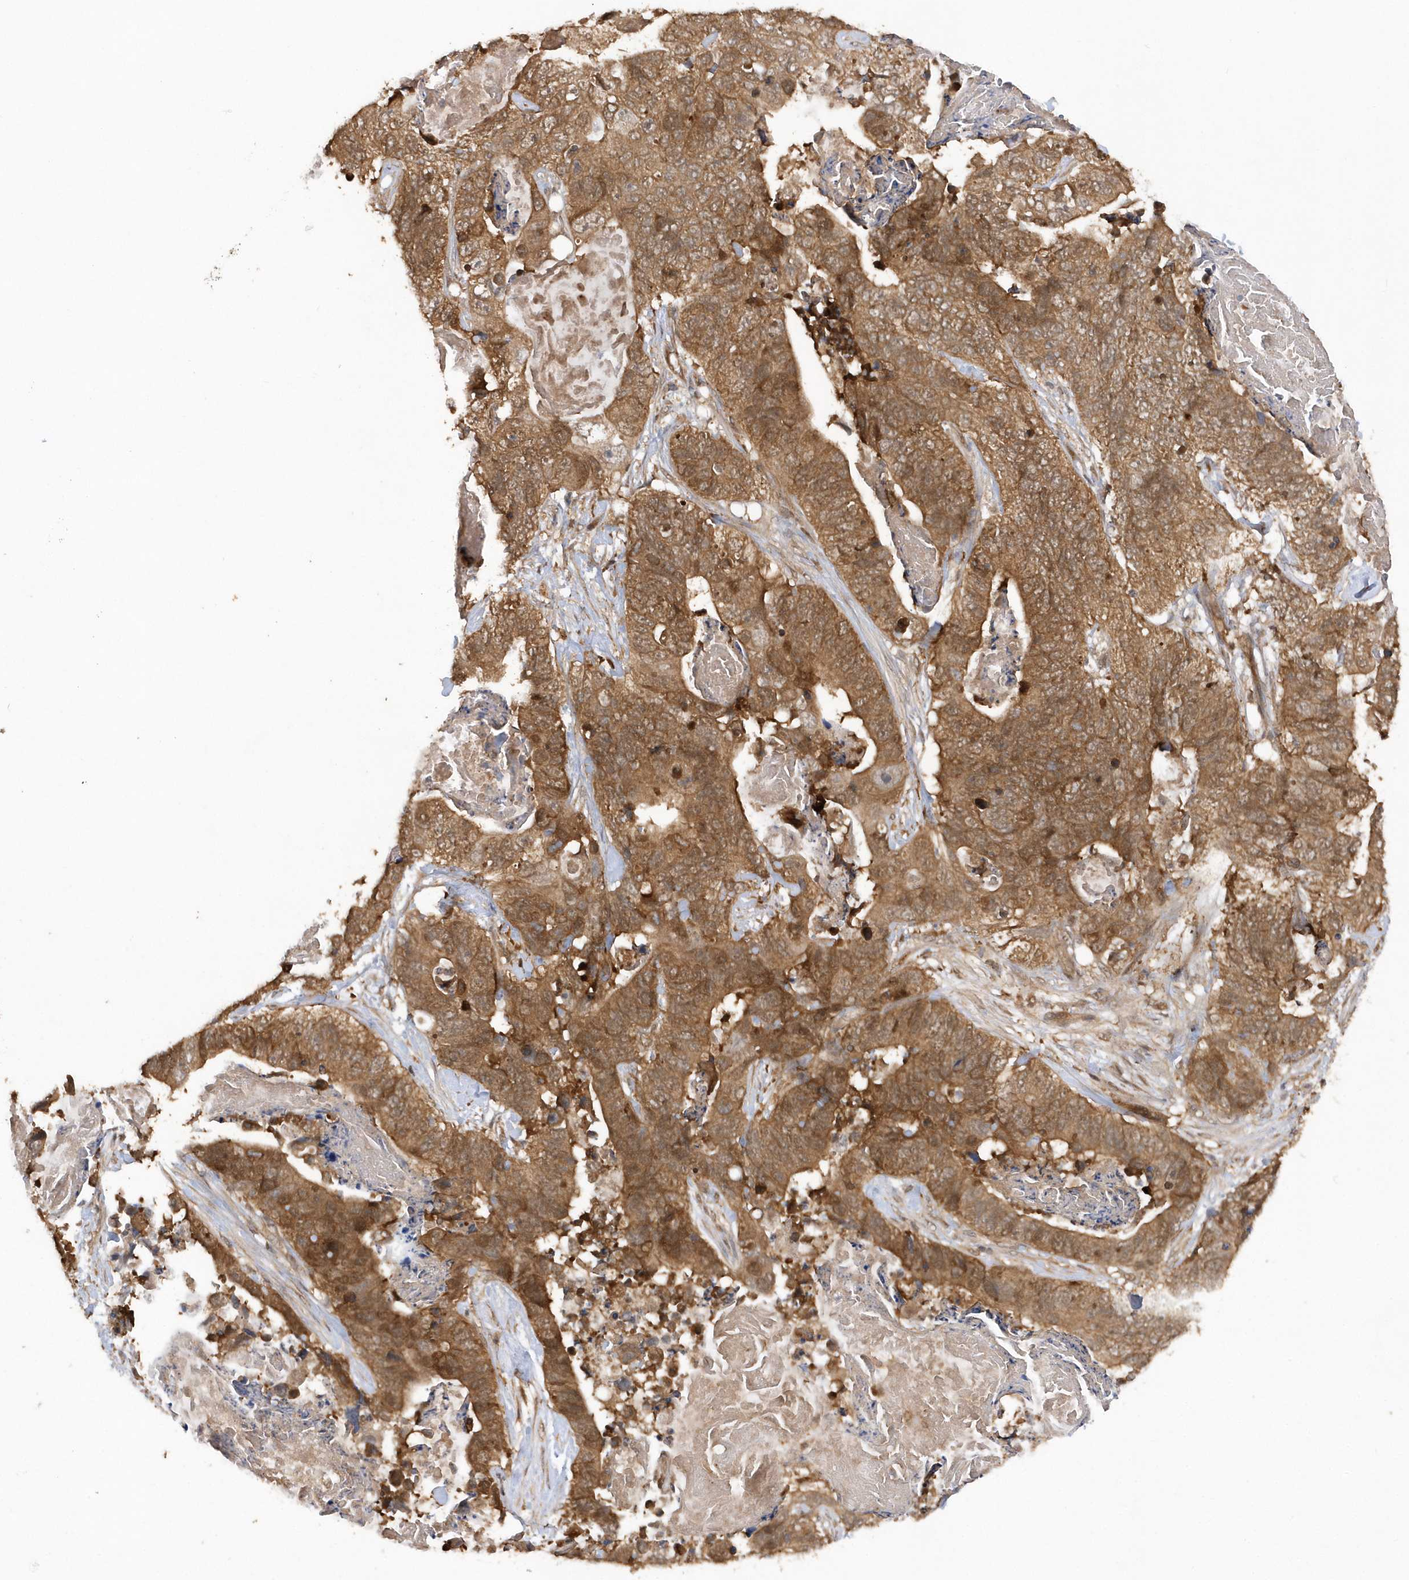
{"staining": {"intensity": "moderate", "quantity": ">75%", "location": "cytoplasmic/membranous"}, "tissue": "stomach cancer", "cell_type": "Tumor cells", "image_type": "cancer", "snomed": [{"axis": "morphology", "description": "Adenocarcinoma, NOS"}, {"axis": "topography", "description": "Stomach"}], "caption": "Moderate cytoplasmic/membranous protein positivity is identified in approximately >75% of tumor cells in adenocarcinoma (stomach).", "gene": "RPE", "patient": {"sex": "female", "age": 89}}